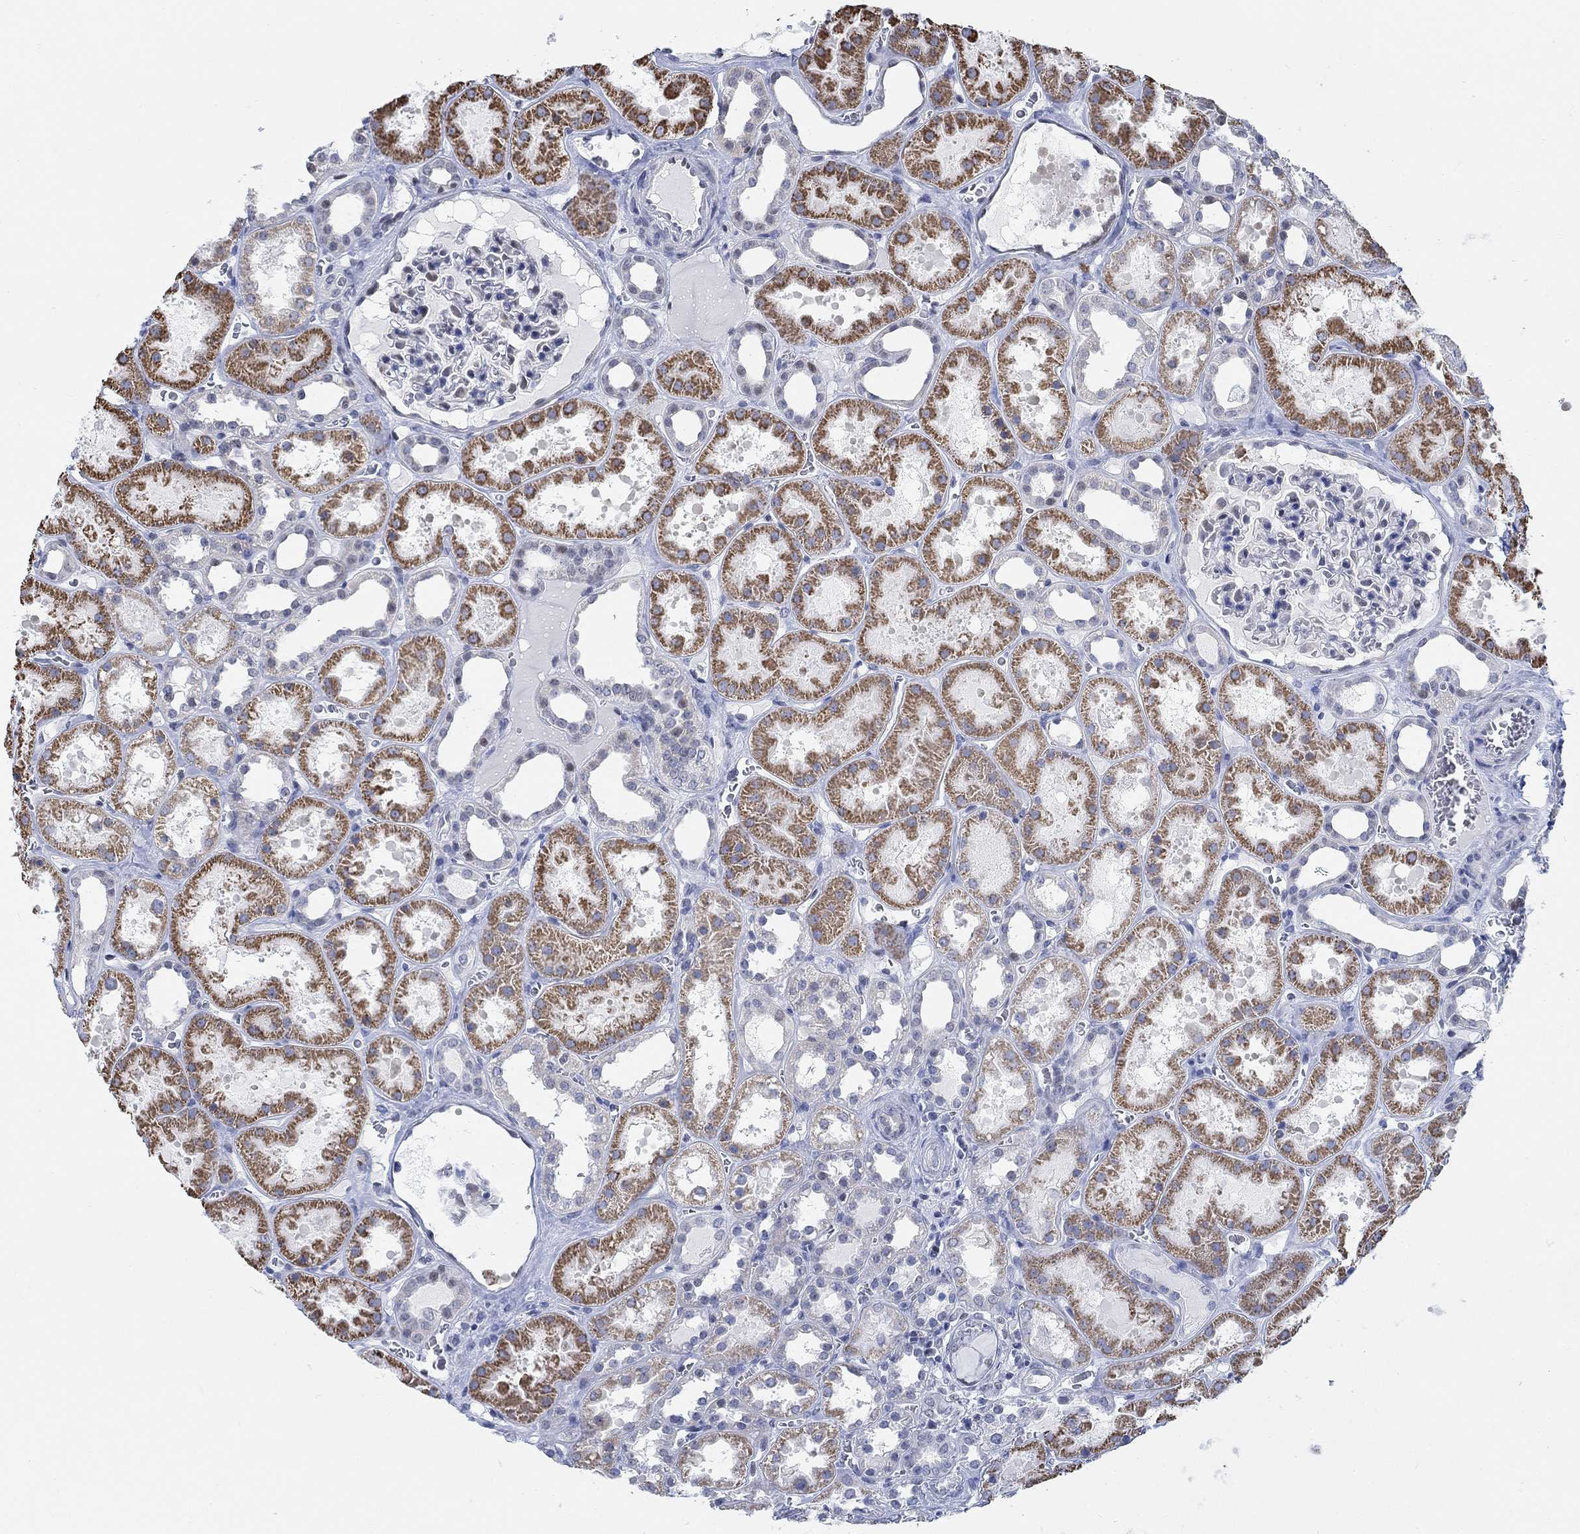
{"staining": {"intensity": "negative", "quantity": "none", "location": "none"}, "tissue": "kidney", "cell_type": "Cells in glomeruli", "image_type": "normal", "snomed": [{"axis": "morphology", "description": "Normal tissue, NOS"}, {"axis": "topography", "description": "Kidney"}], "caption": "There is no significant staining in cells in glomeruli of kidney. (DAB IHC with hematoxylin counter stain).", "gene": "KCNH8", "patient": {"sex": "female", "age": 41}}